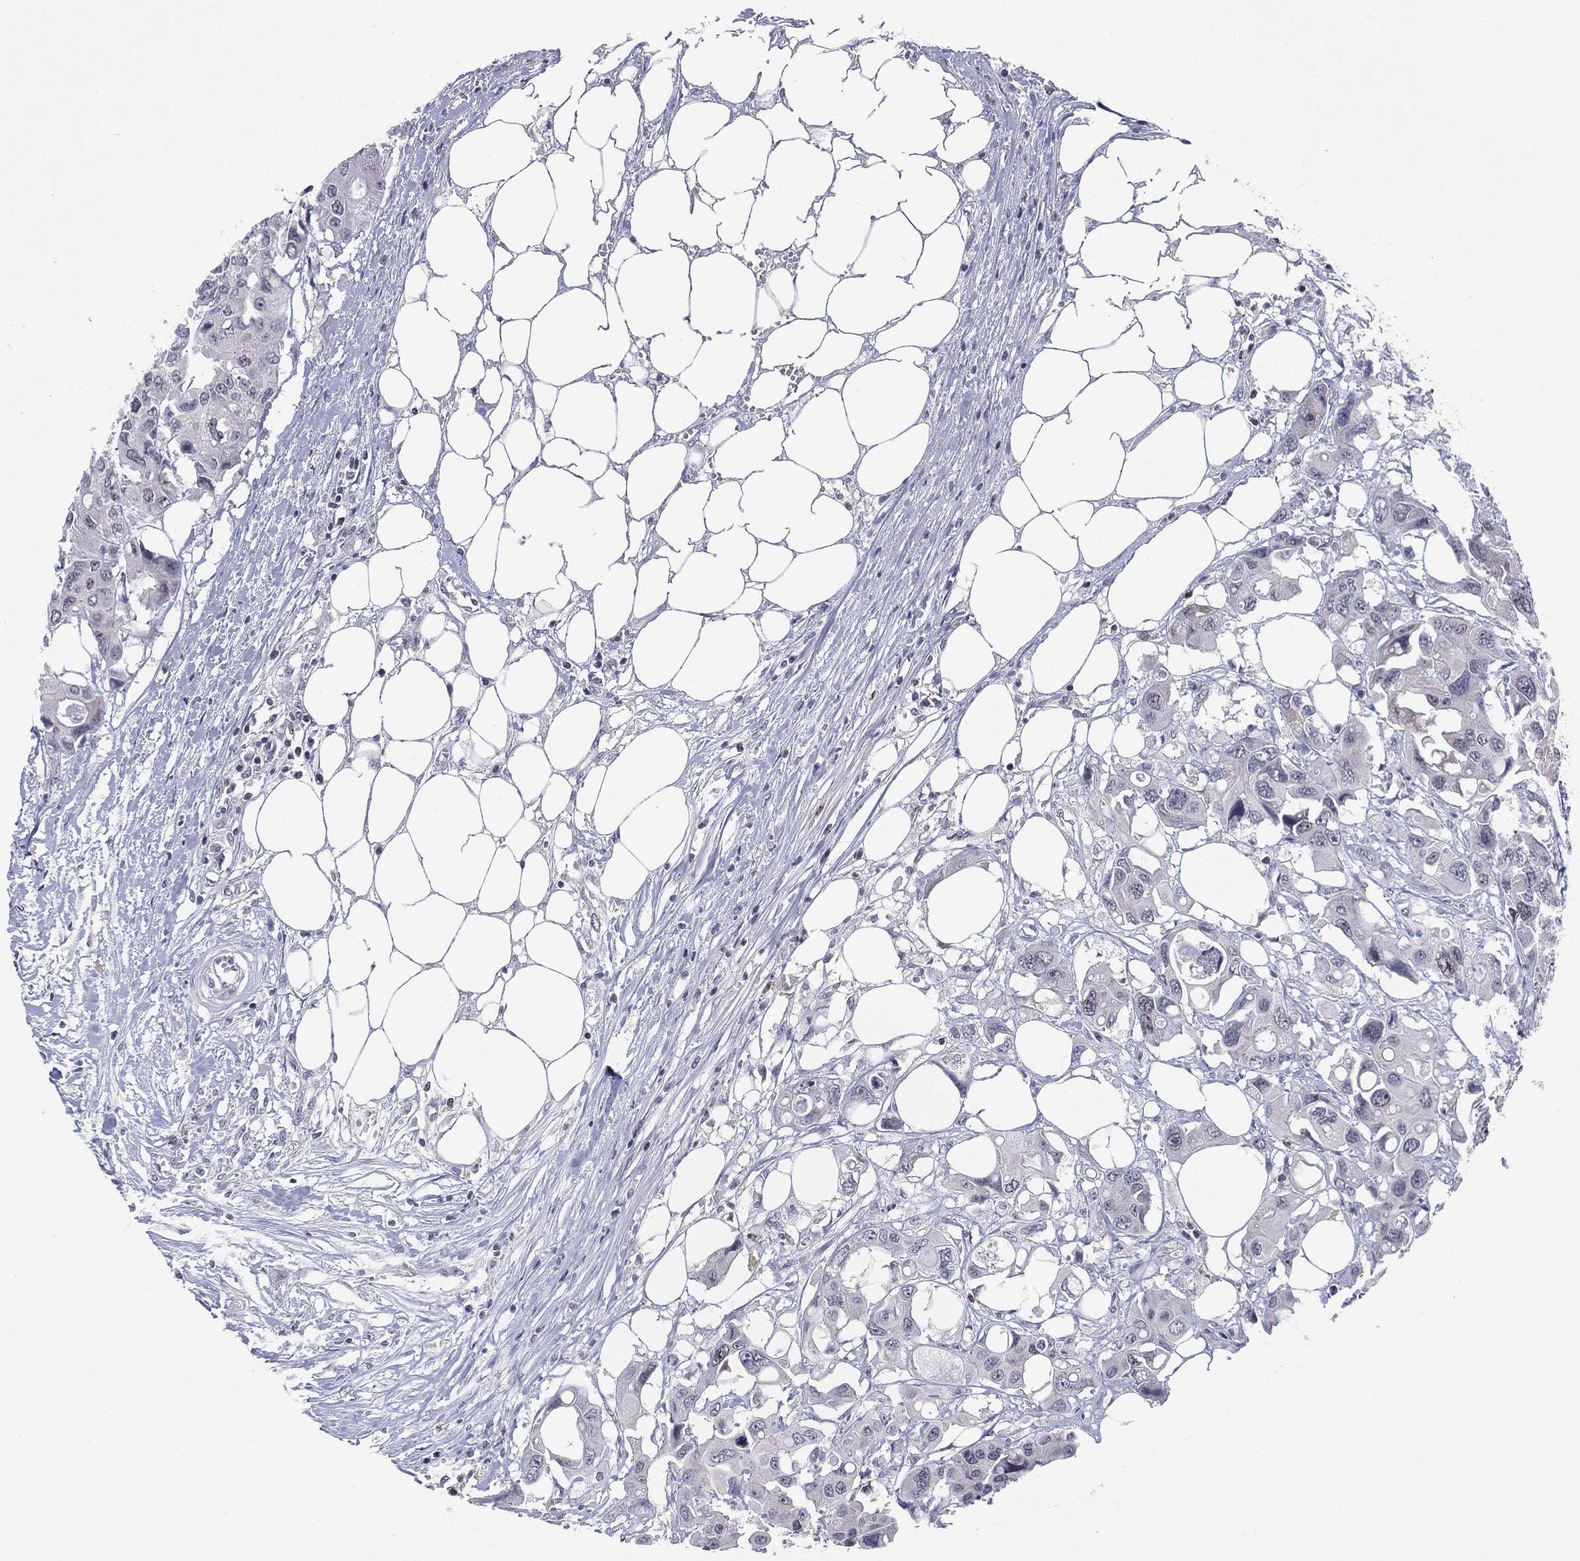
{"staining": {"intensity": "negative", "quantity": "none", "location": "none"}, "tissue": "colorectal cancer", "cell_type": "Tumor cells", "image_type": "cancer", "snomed": [{"axis": "morphology", "description": "Adenocarcinoma, NOS"}, {"axis": "topography", "description": "Colon"}], "caption": "The micrograph displays no staining of tumor cells in colorectal adenocarcinoma.", "gene": "KIF2C", "patient": {"sex": "male", "age": 77}}